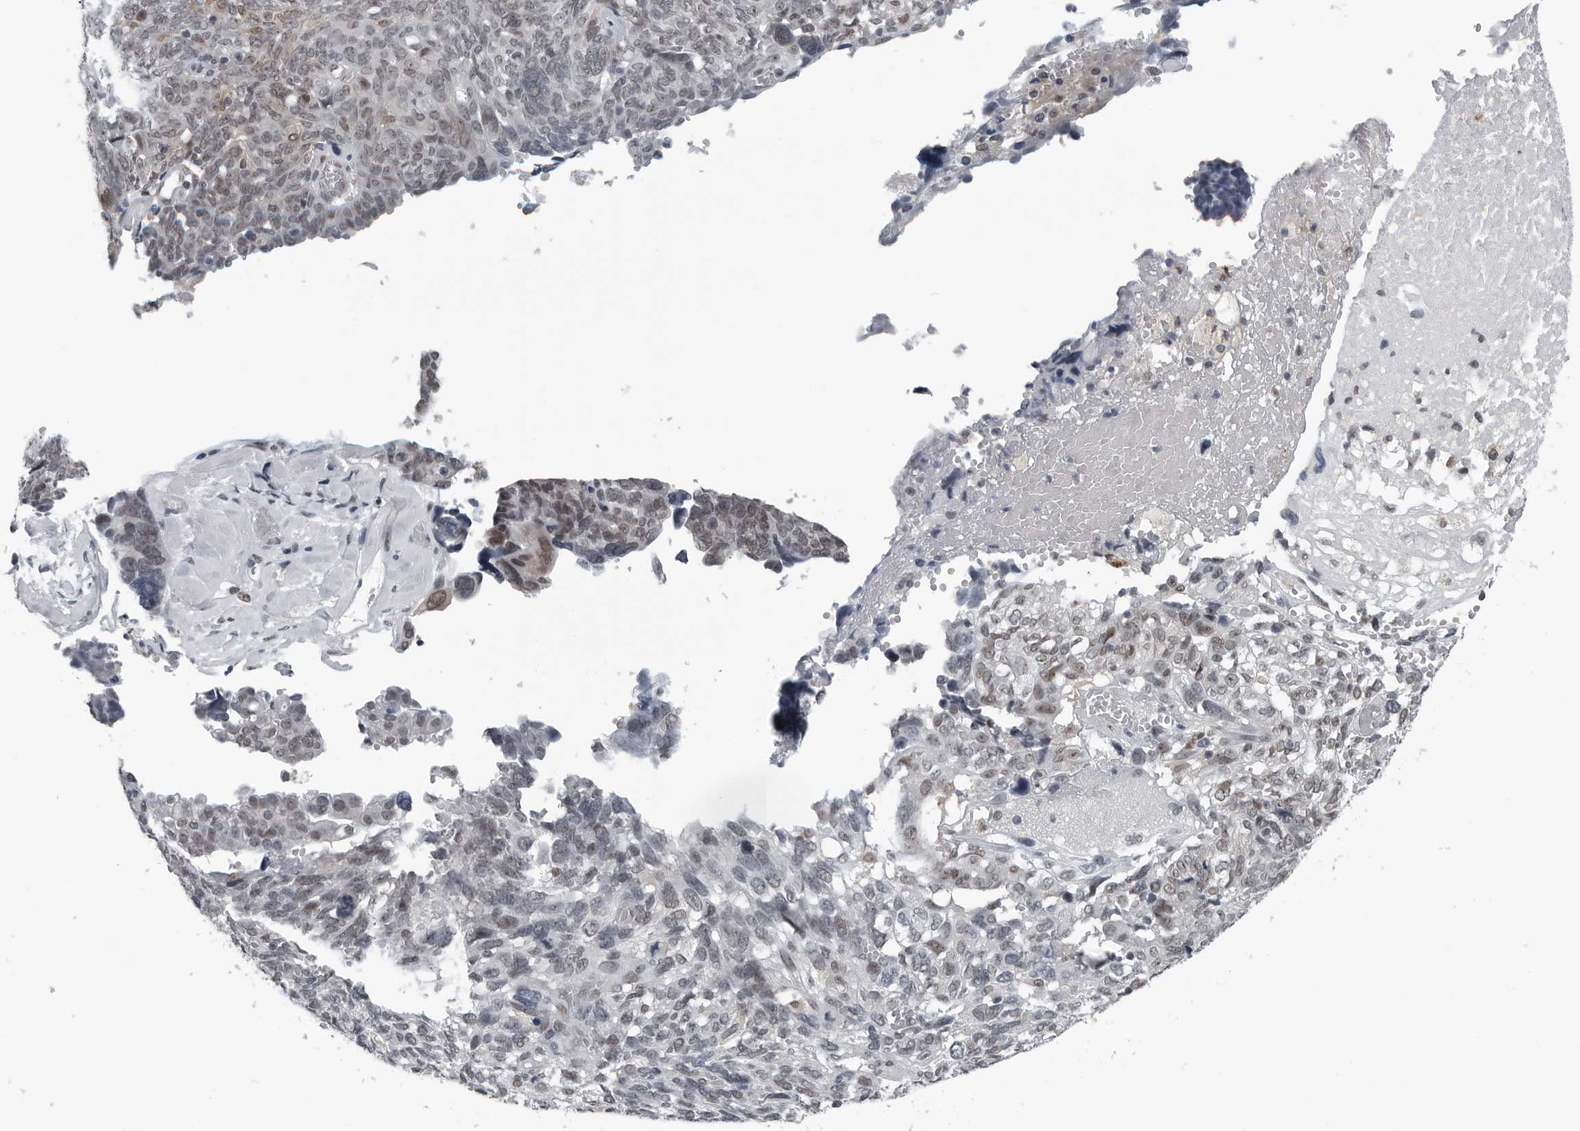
{"staining": {"intensity": "moderate", "quantity": "<25%", "location": "nuclear"}, "tissue": "ovarian cancer", "cell_type": "Tumor cells", "image_type": "cancer", "snomed": [{"axis": "morphology", "description": "Cystadenocarcinoma, serous, NOS"}, {"axis": "topography", "description": "Ovary"}], "caption": "A brown stain labels moderate nuclear staining of a protein in human ovarian cancer tumor cells.", "gene": "AKR1A1", "patient": {"sex": "female", "age": 79}}